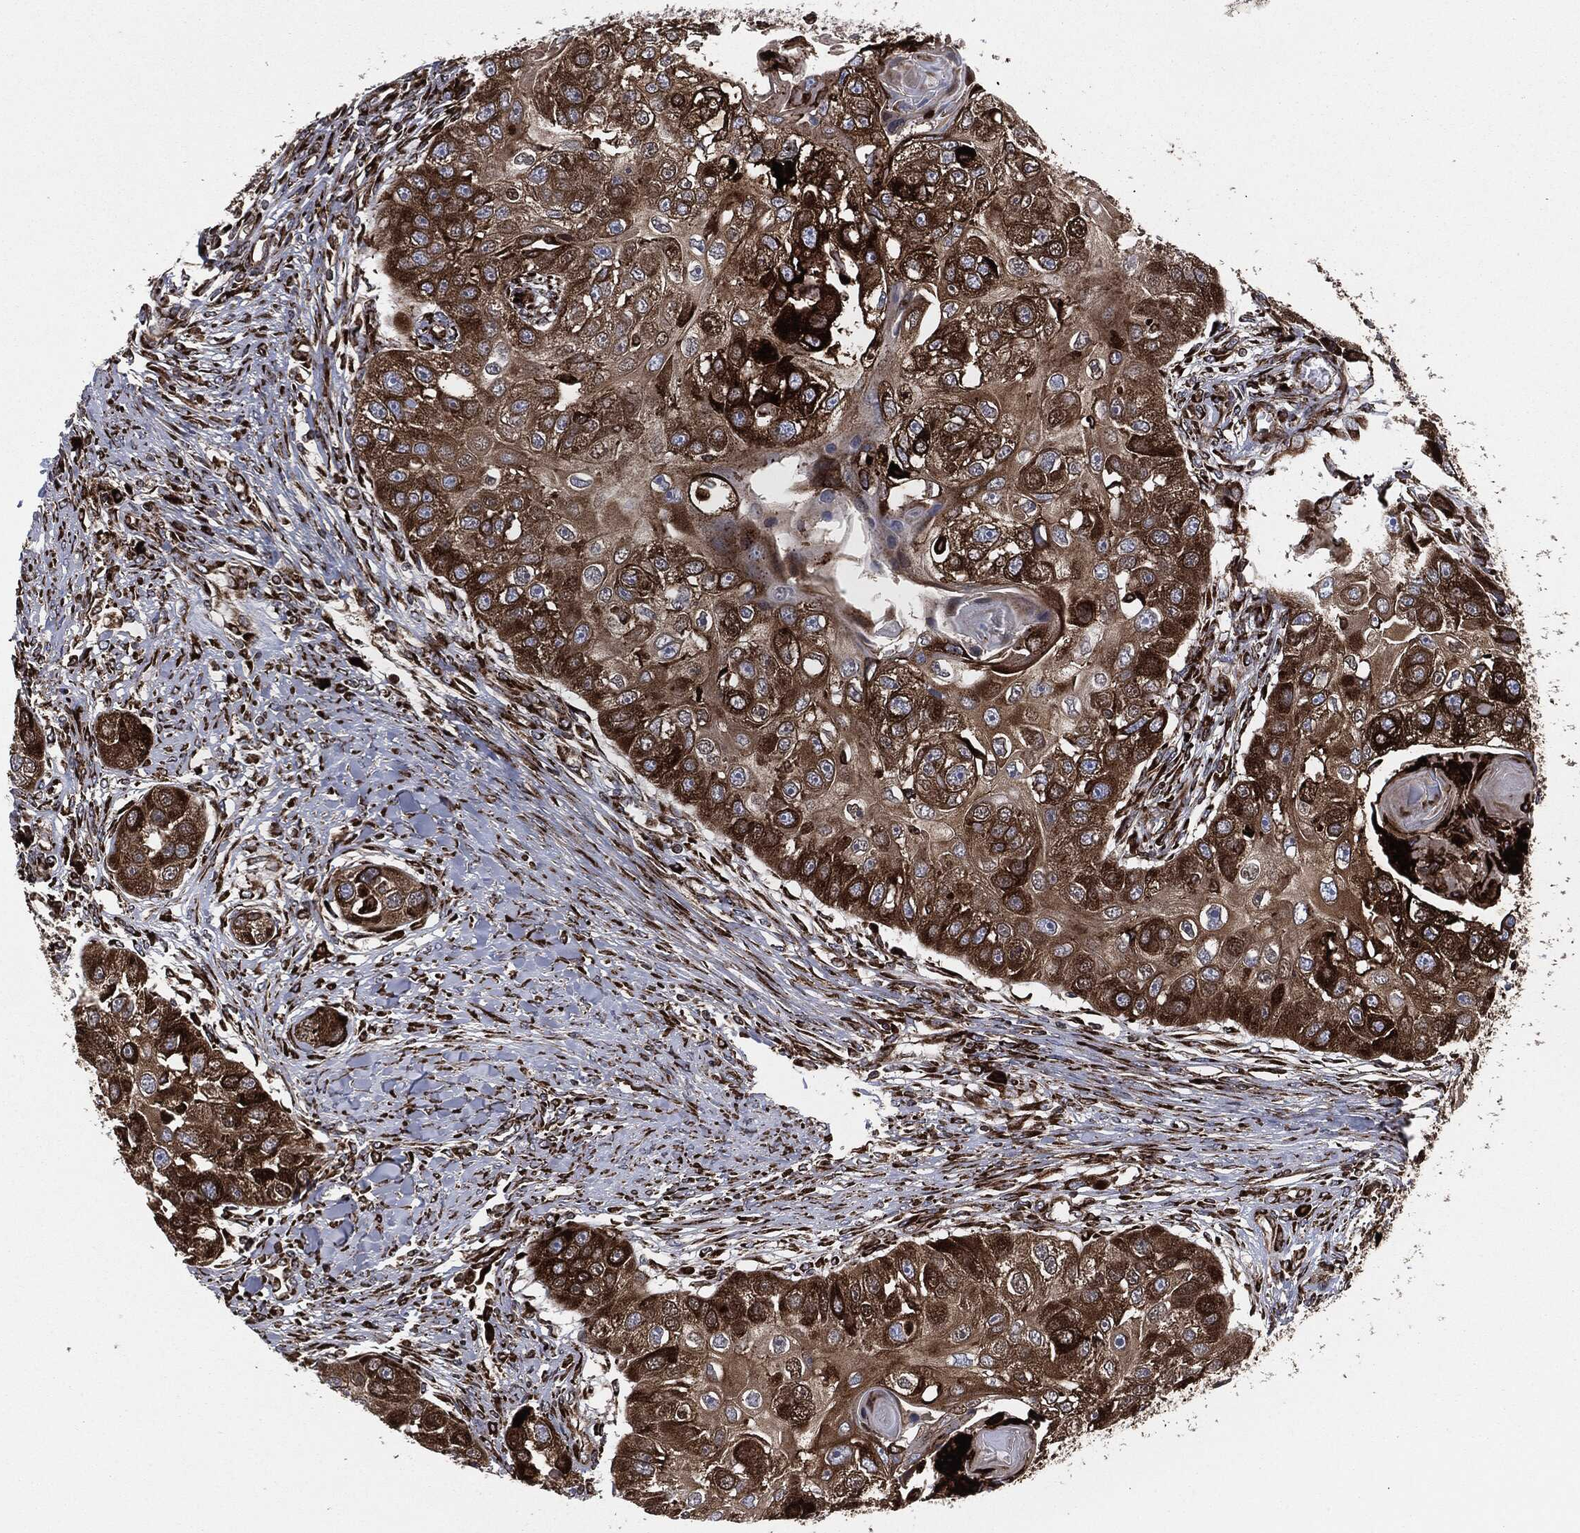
{"staining": {"intensity": "strong", "quantity": ">75%", "location": "cytoplasmic/membranous"}, "tissue": "head and neck cancer", "cell_type": "Tumor cells", "image_type": "cancer", "snomed": [{"axis": "morphology", "description": "Normal tissue, NOS"}, {"axis": "morphology", "description": "Squamous cell carcinoma, NOS"}, {"axis": "topography", "description": "Skeletal muscle"}, {"axis": "topography", "description": "Head-Neck"}], "caption": "Head and neck cancer (squamous cell carcinoma) tissue displays strong cytoplasmic/membranous staining in about >75% of tumor cells, visualized by immunohistochemistry.", "gene": "CALR", "patient": {"sex": "male", "age": 51}}